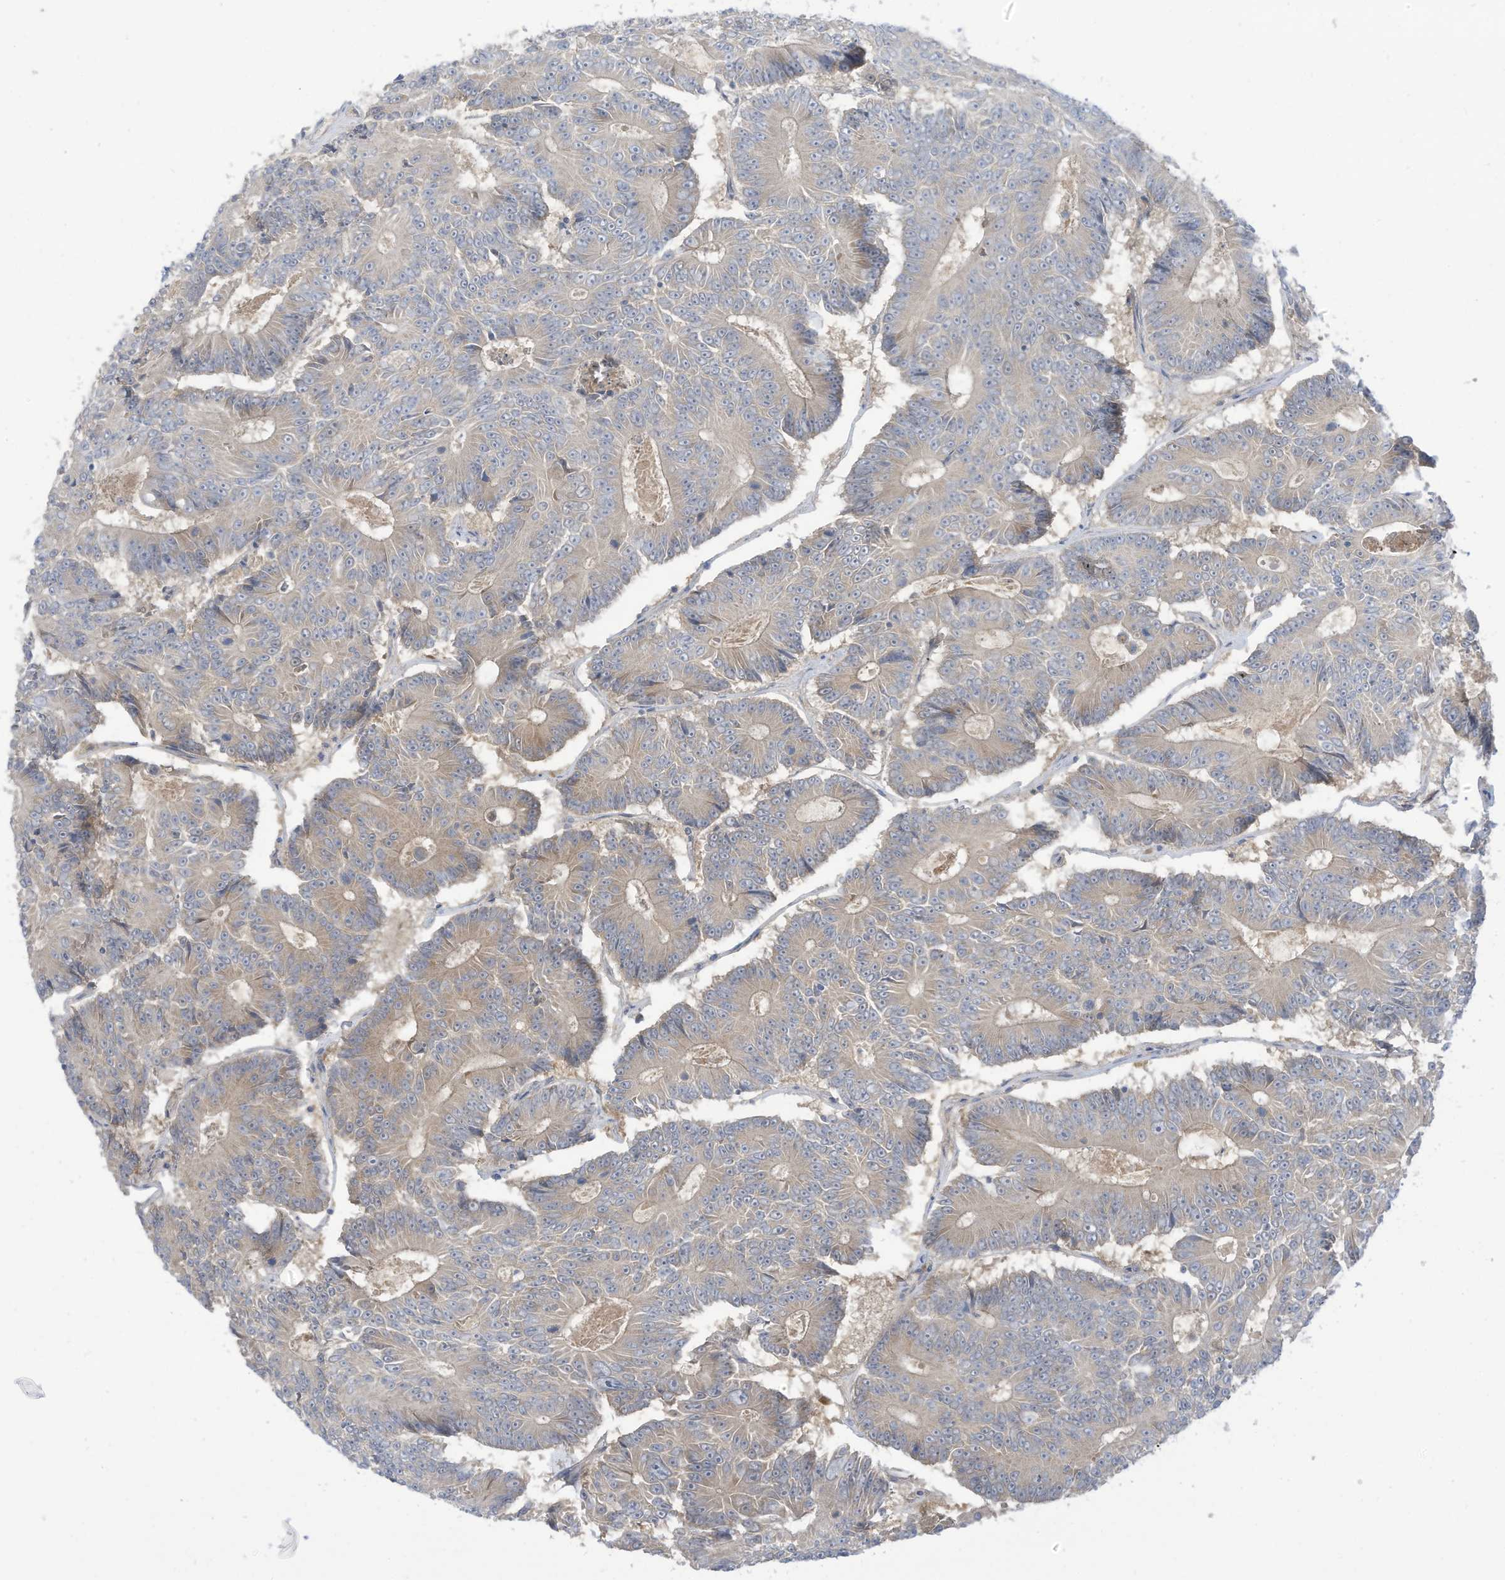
{"staining": {"intensity": "negative", "quantity": "none", "location": "none"}, "tissue": "colorectal cancer", "cell_type": "Tumor cells", "image_type": "cancer", "snomed": [{"axis": "morphology", "description": "Adenocarcinoma, NOS"}, {"axis": "topography", "description": "Colon"}], "caption": "This is an IHC histopathology image of human colorectal cancer. There is no positivity in tumor cells.", "gene": "LRRN2", "patient": {"sex": "male", "age": 83}}